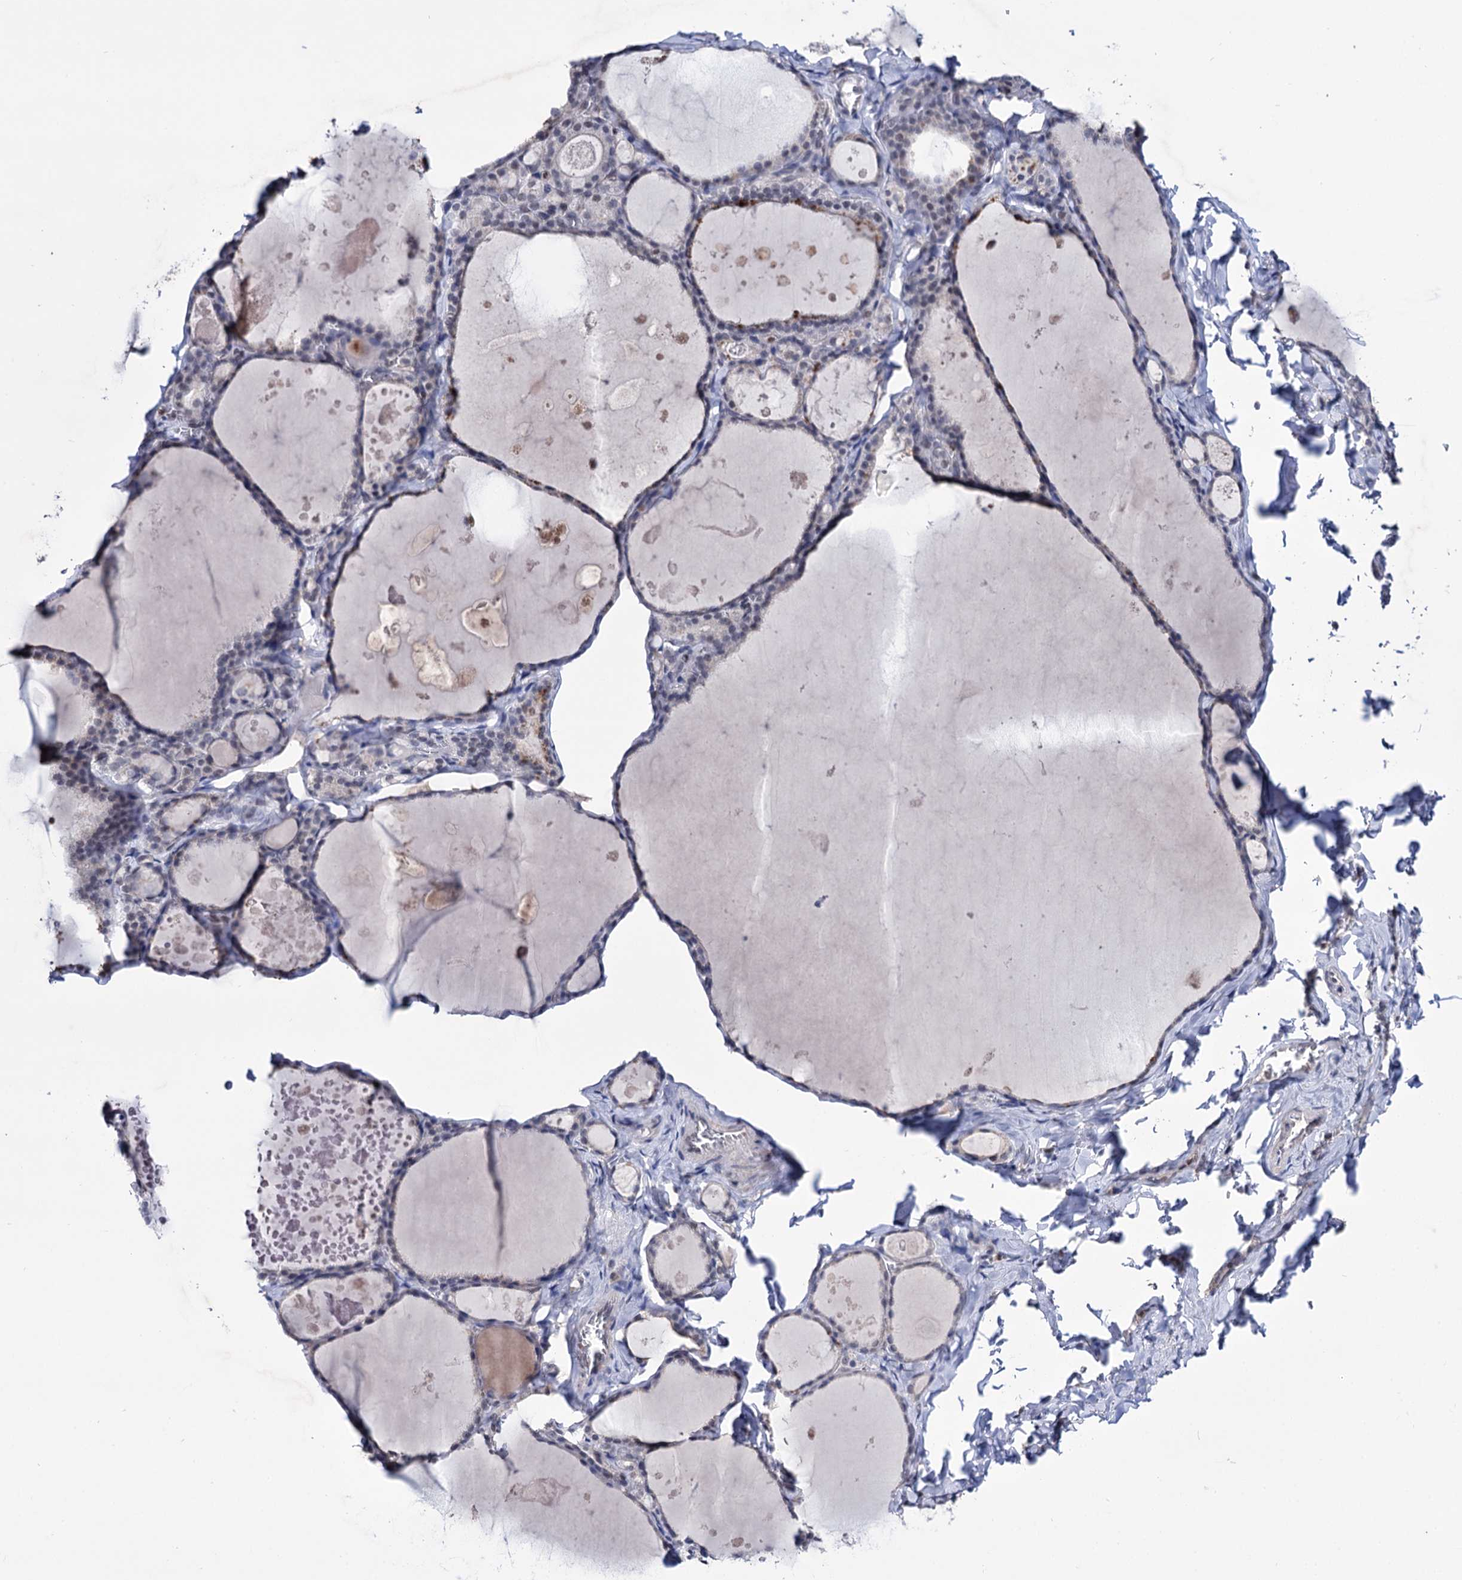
{"staining": {"intensity": "negative", "quantity": "none", "location": "none"}, "tissue": "thyroid gland", "cell_type": "Glandular cells", "image_type": "normal", "snomed": [{"axis": "morphology", "description": "Normal tissue, NOS"}, {"axis": "topography", "description": "Thyroid gland"}], "caption": "An immunohistochemistry (IHC) photomicrograph of normal thyroid gland is shown. There is no staining in glandular cells of thyroid gland. The staining is performed using DAB brown chromogen with nuclei counter-stained in using hematoxylin.", "gene": "SMCHD1", "patient": {"sex": "male", "age": 56}}